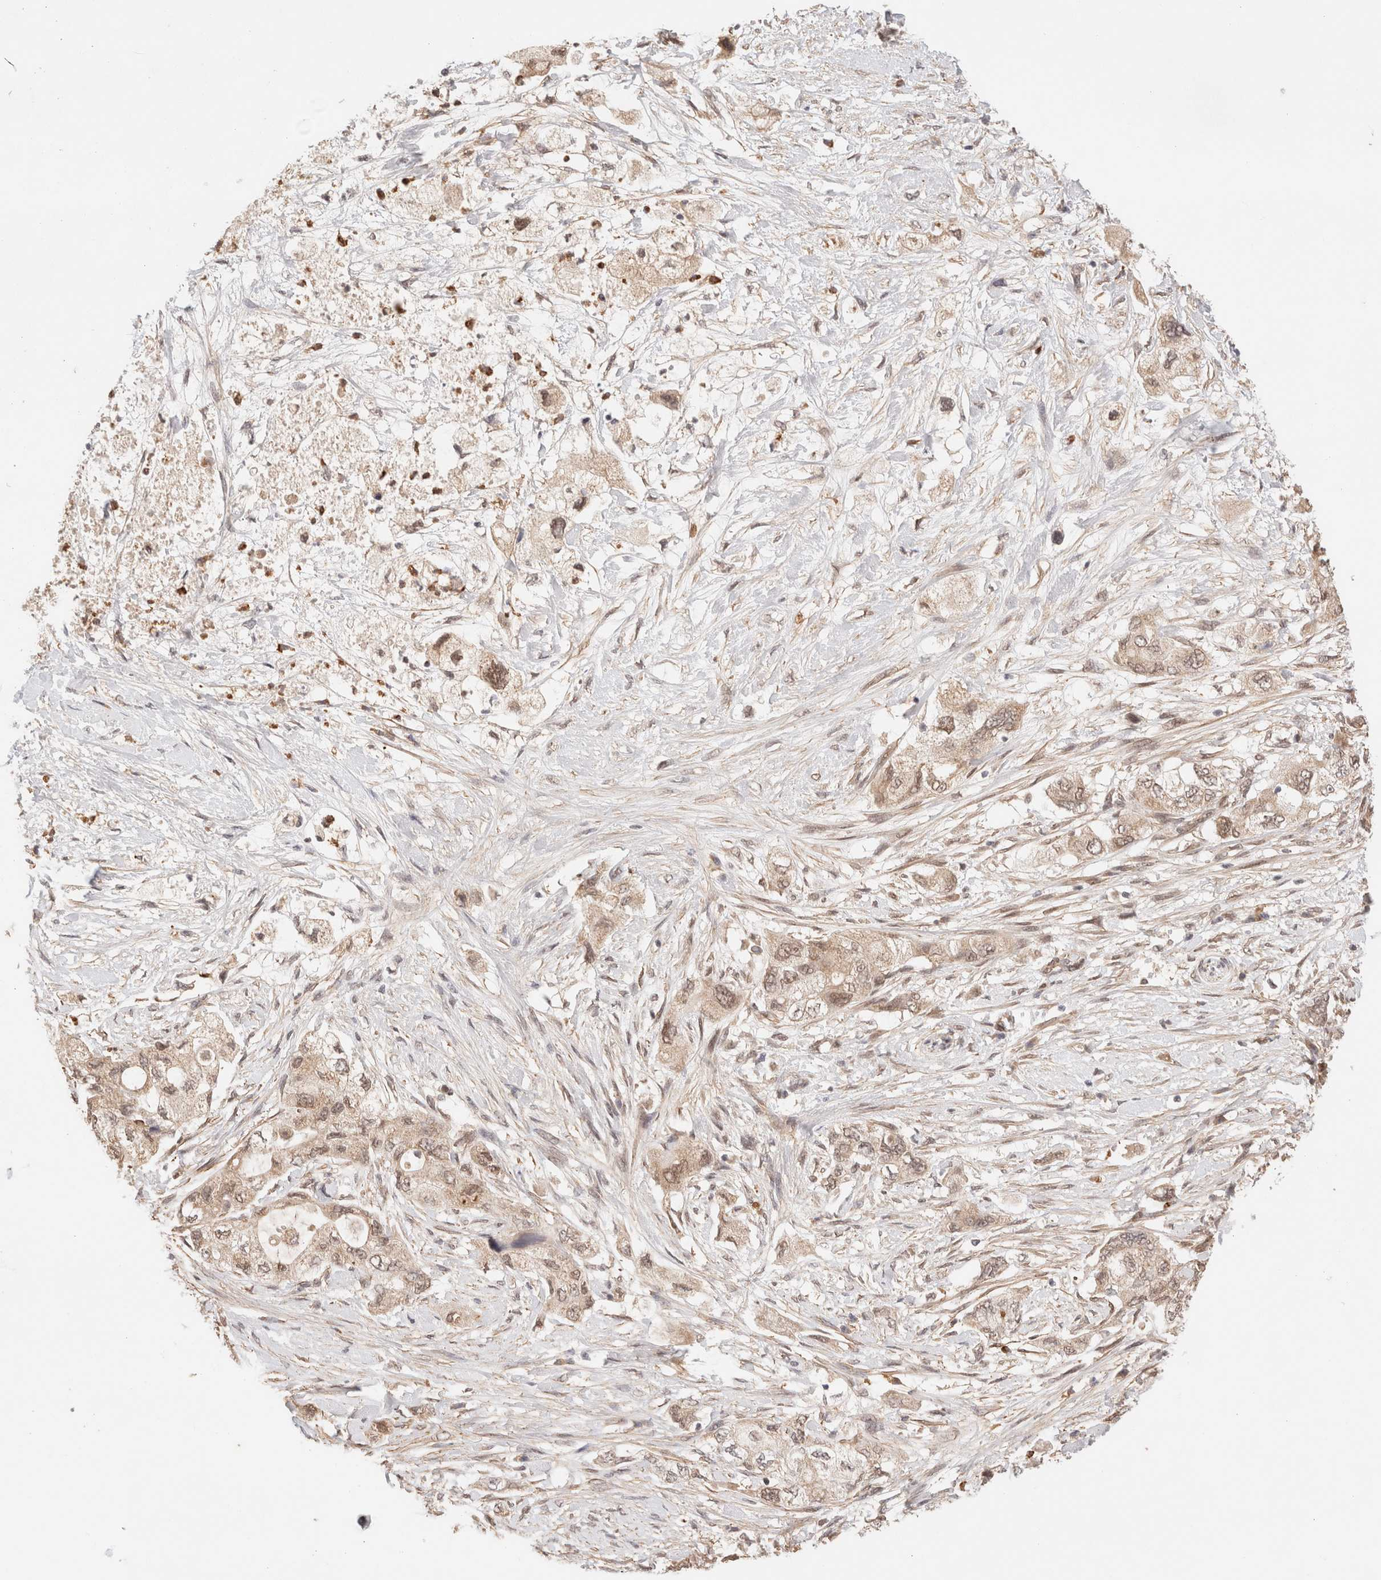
{"staining": {"intensity": "moderate", "quantity": ">75%", "location": "nuclear"}, "tissue": "pancreatic cancer", "cell_type": "Tumor cells", "image_type": "cancer", "snomed": [{"axis": "morphology", "description": "Adenocarcinoma, NOS"}, {"axis": "topography", "description": "Pancreas"}], "caption": "Pancreatic adenocarcinoma stained for a protein demonstrates moderate nuclear positivity in tumor cells.", "gene": "BRPF3", "patient": {"sex": "female", "age": 73}}